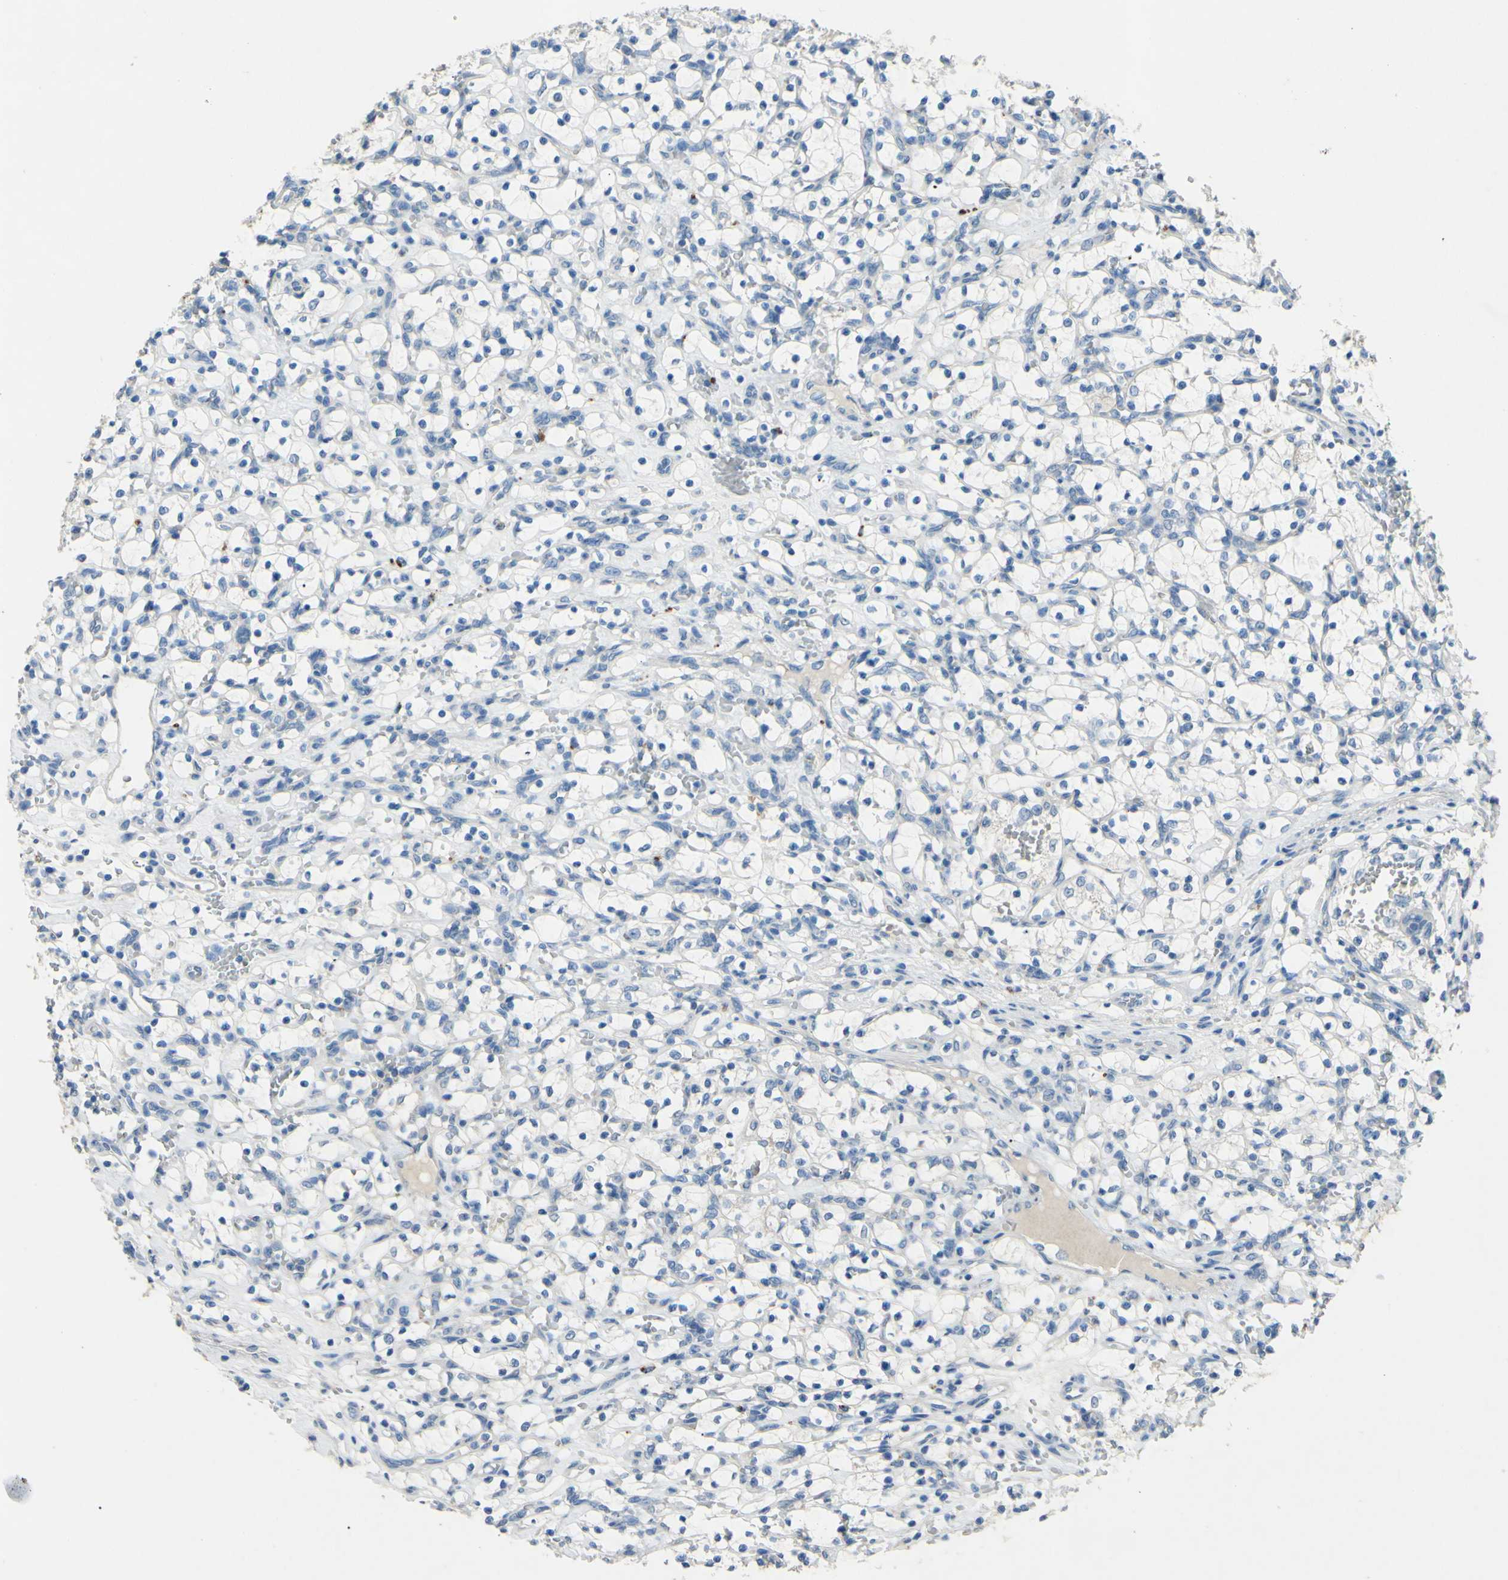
{"staining": {"intensity": "negative", "quantity": "none", "location": "none"}, "tissue": "renal cancer", "cell_type": "Tumor cells", "image_type": "cancer", "snomed": [{"axis": "morphology", "description": "Adenocarcinoma, NOS"}, {"axis": "topography", "description": "Kidney"}], "caption": "Image shows no protein positivity in tumor cells of adenocarcinoma (renal) tissue.", "gene": "CDH10", "patient": {"sex": "female", "age": 69}}